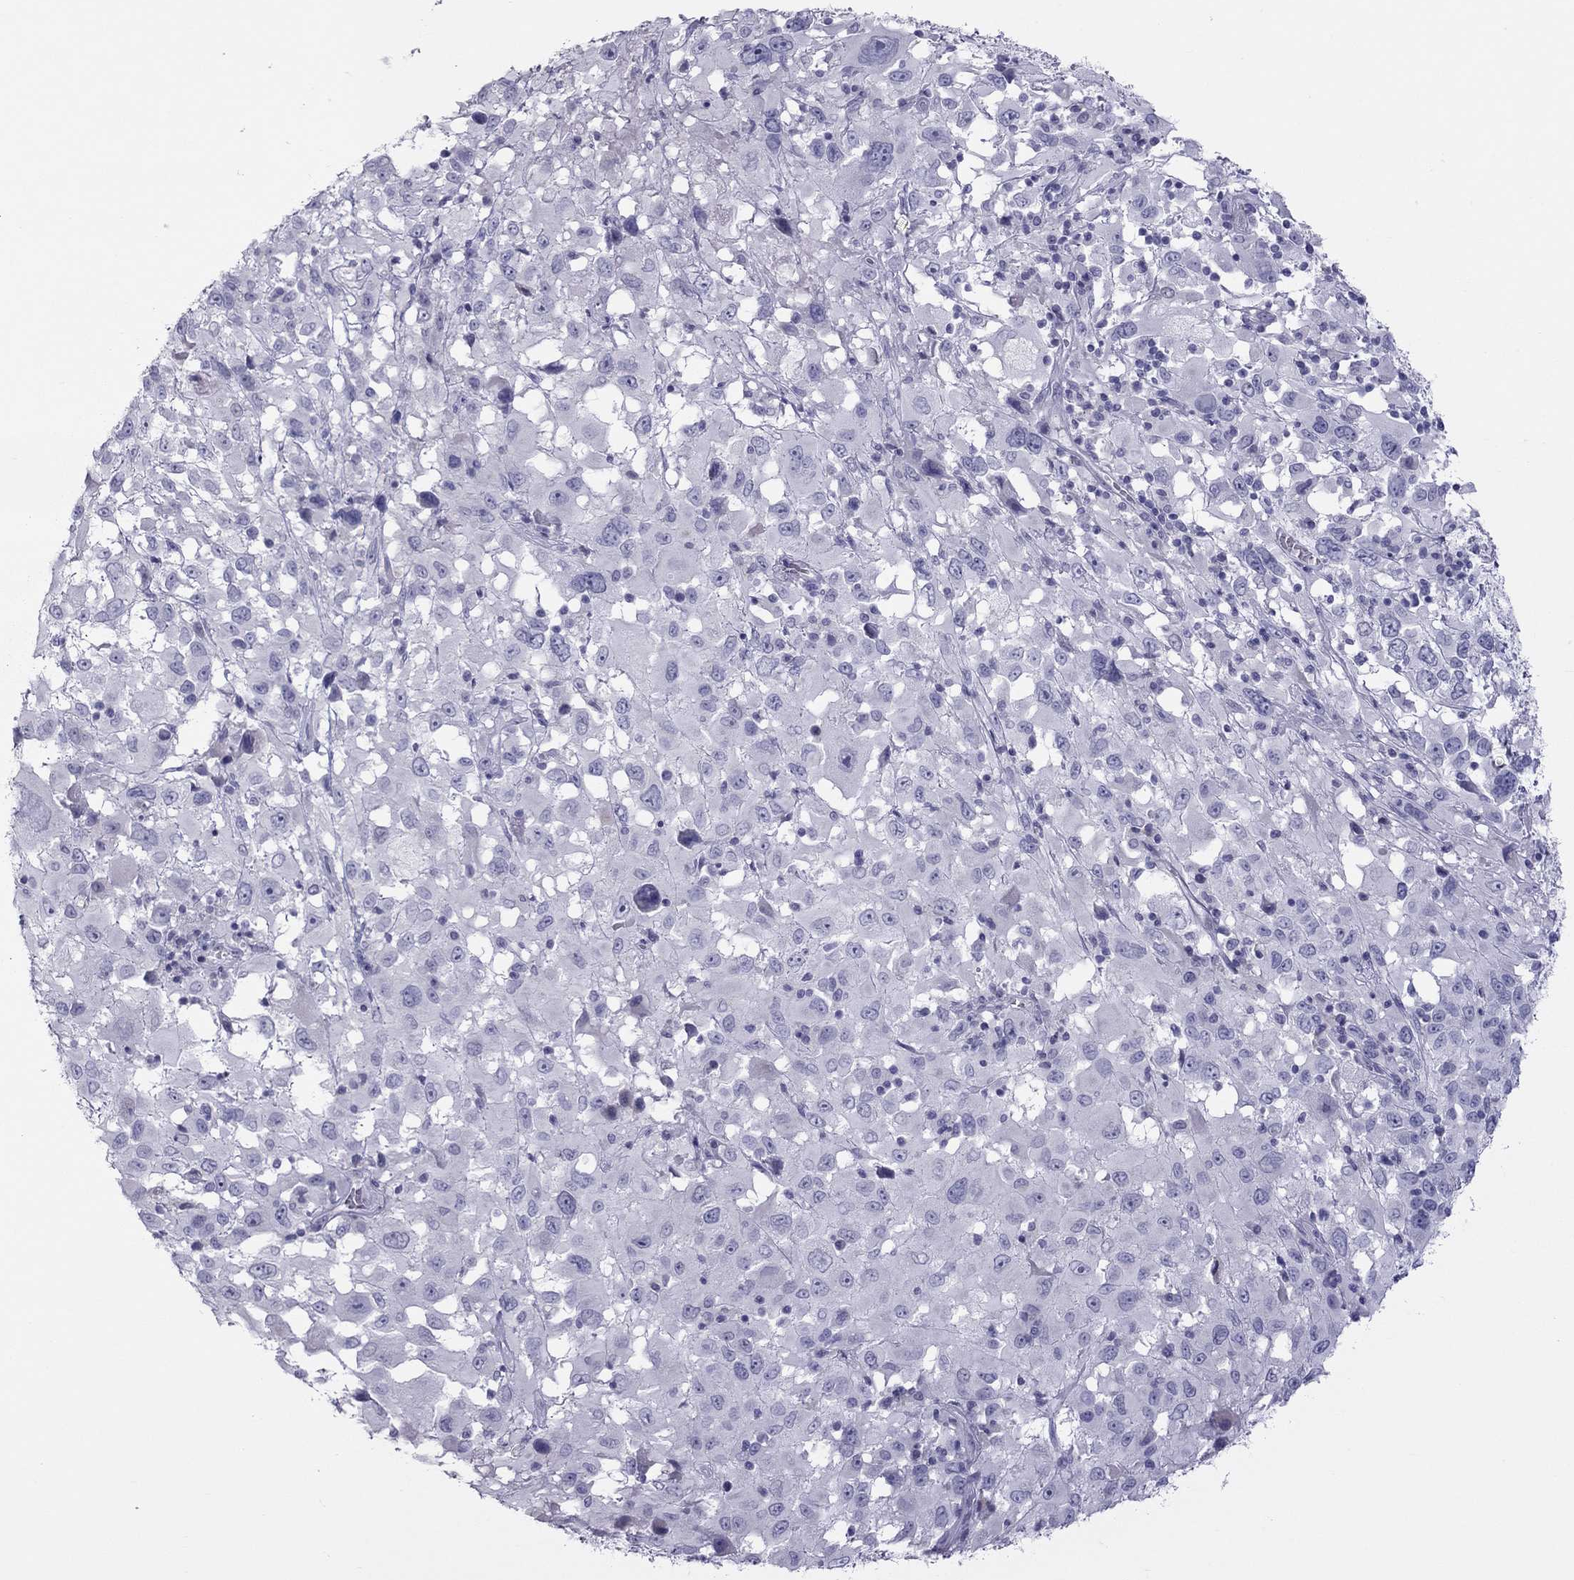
{"staining": {"intensity": "negative", "quantity": "none", "location": "none"}, "tissue": "melanoma", "cell_type": "Tumor cells", "image_type": "cancer", "snomed": [{"axis": "morphology", "description": "Malignant melanoma, Metastatic site"}, {"axis": "topography", "description": "Soft tissue"}], "caption": "A high-resolution image shows immunohistochemistry (IHC) staining of melanoma, which exhibits no significant positivity in tumor cells.", "gene": "TEX14", "patient": {"sex": "male", "age": 50}}